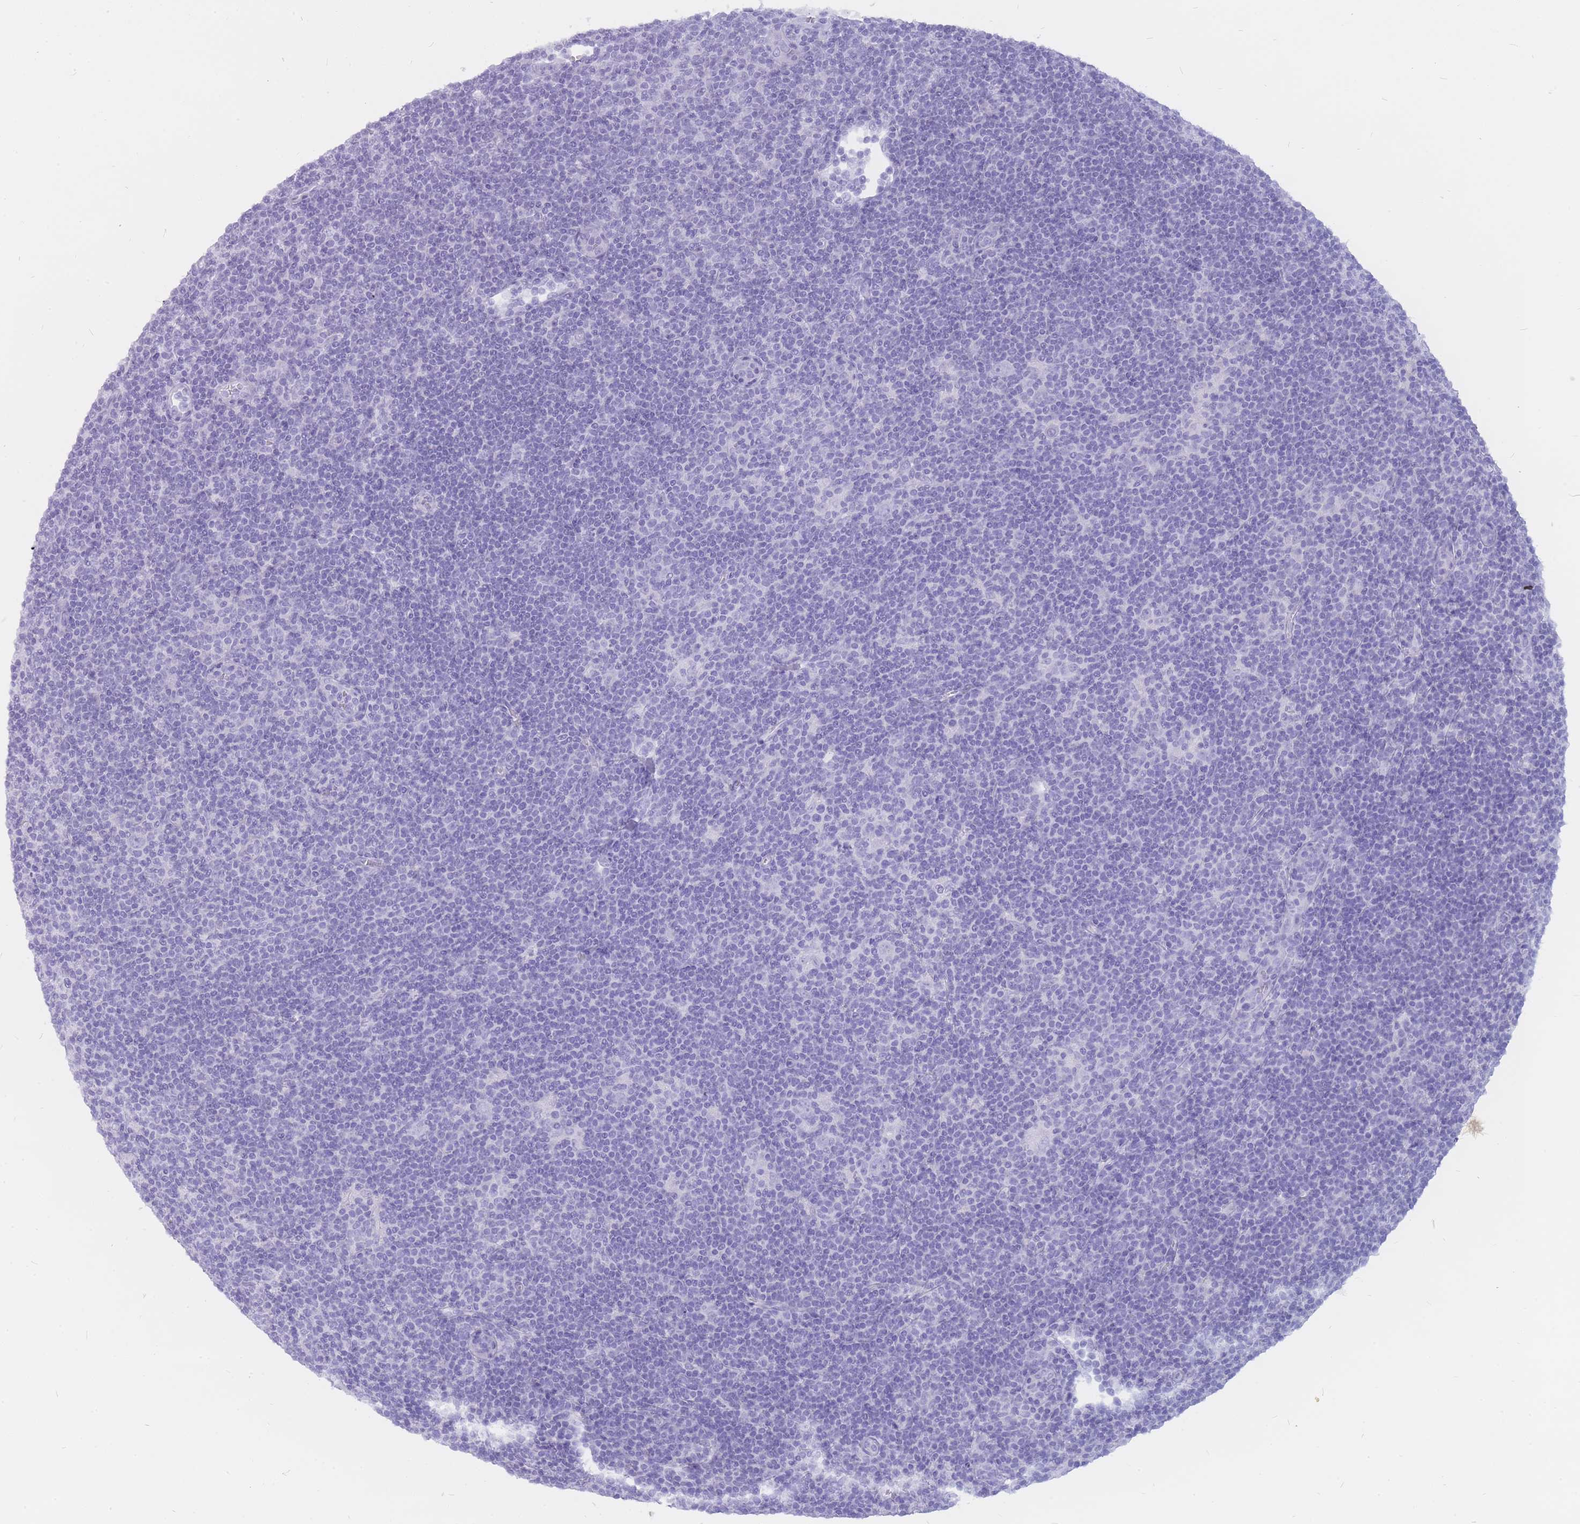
{"staining": {"intensity": "negative", "quantity": "none", "location": "none"}, "tissue": "lymphoma", "cell_type": "Tumor cells", "image_type": "cancer", "snomed": [{"axis": "morphology", "description": "Hodgkin's disease, NOS"}, {"axis": "topography", "description": "Lymph node"}], "caption": "The immunohistochemistry (IHC) histopathology image has no significant staining in tumor cells of lymphoma tissue.", "gene": "INS", "patient": {"sex": "female", "age": 57}}